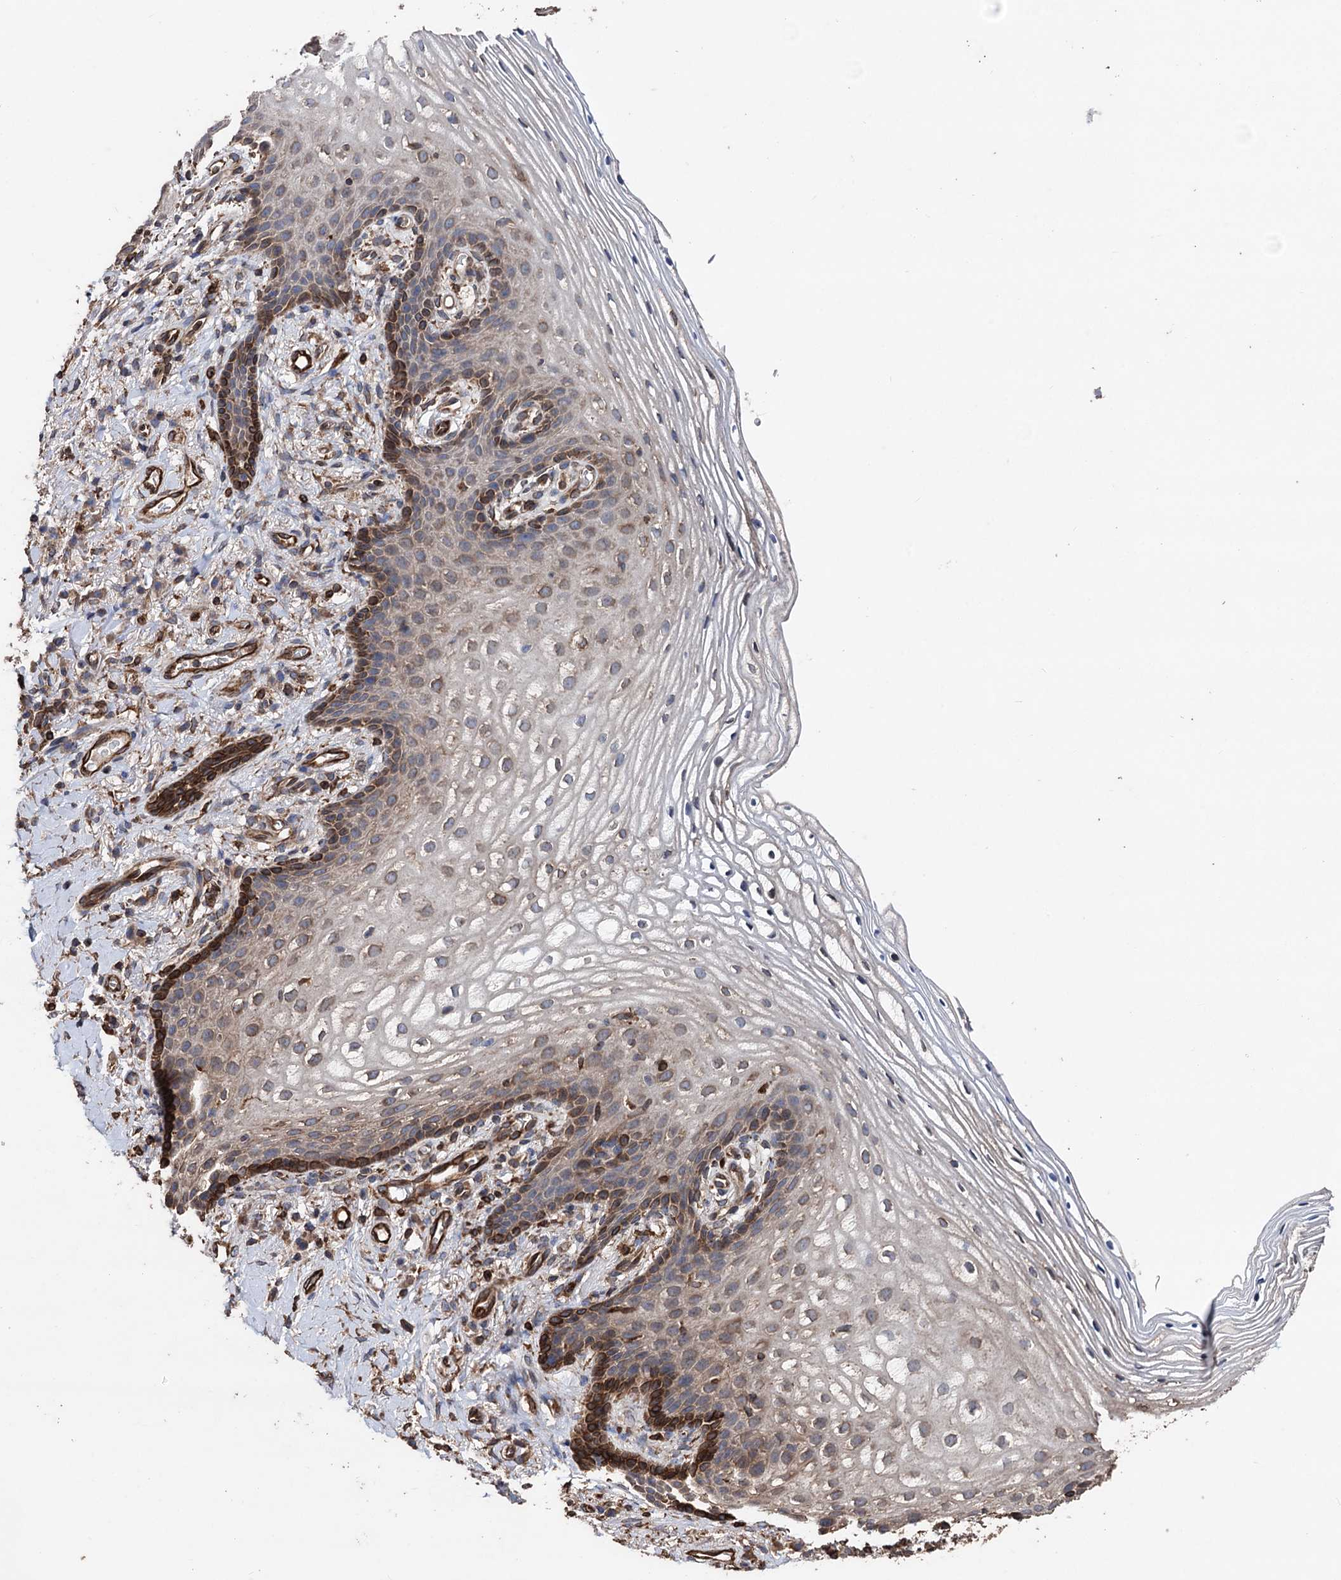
{"staining": {"intensity": "moderate", "quantity": "<25%", "location": "cytoplasmic/membranous"}, "tissue": "vagina", "cell_type": "Squamous epithelial cells", "image_type": "normal", "snomed": [{"axis": "morphology", "description": "Normal tissue, NOS"}, {"axis": "topography", "description": "Vagina"}], "caption": "Immunohistochemistry image of unremarkable vagina stained for a protein (brown), which reveals low levels of moderate cytoplasmic/membranous positivity in about <25% of squamous epithelial cells.", "gene": "STING1", "patient": {"sex": "female", "age": 60}}